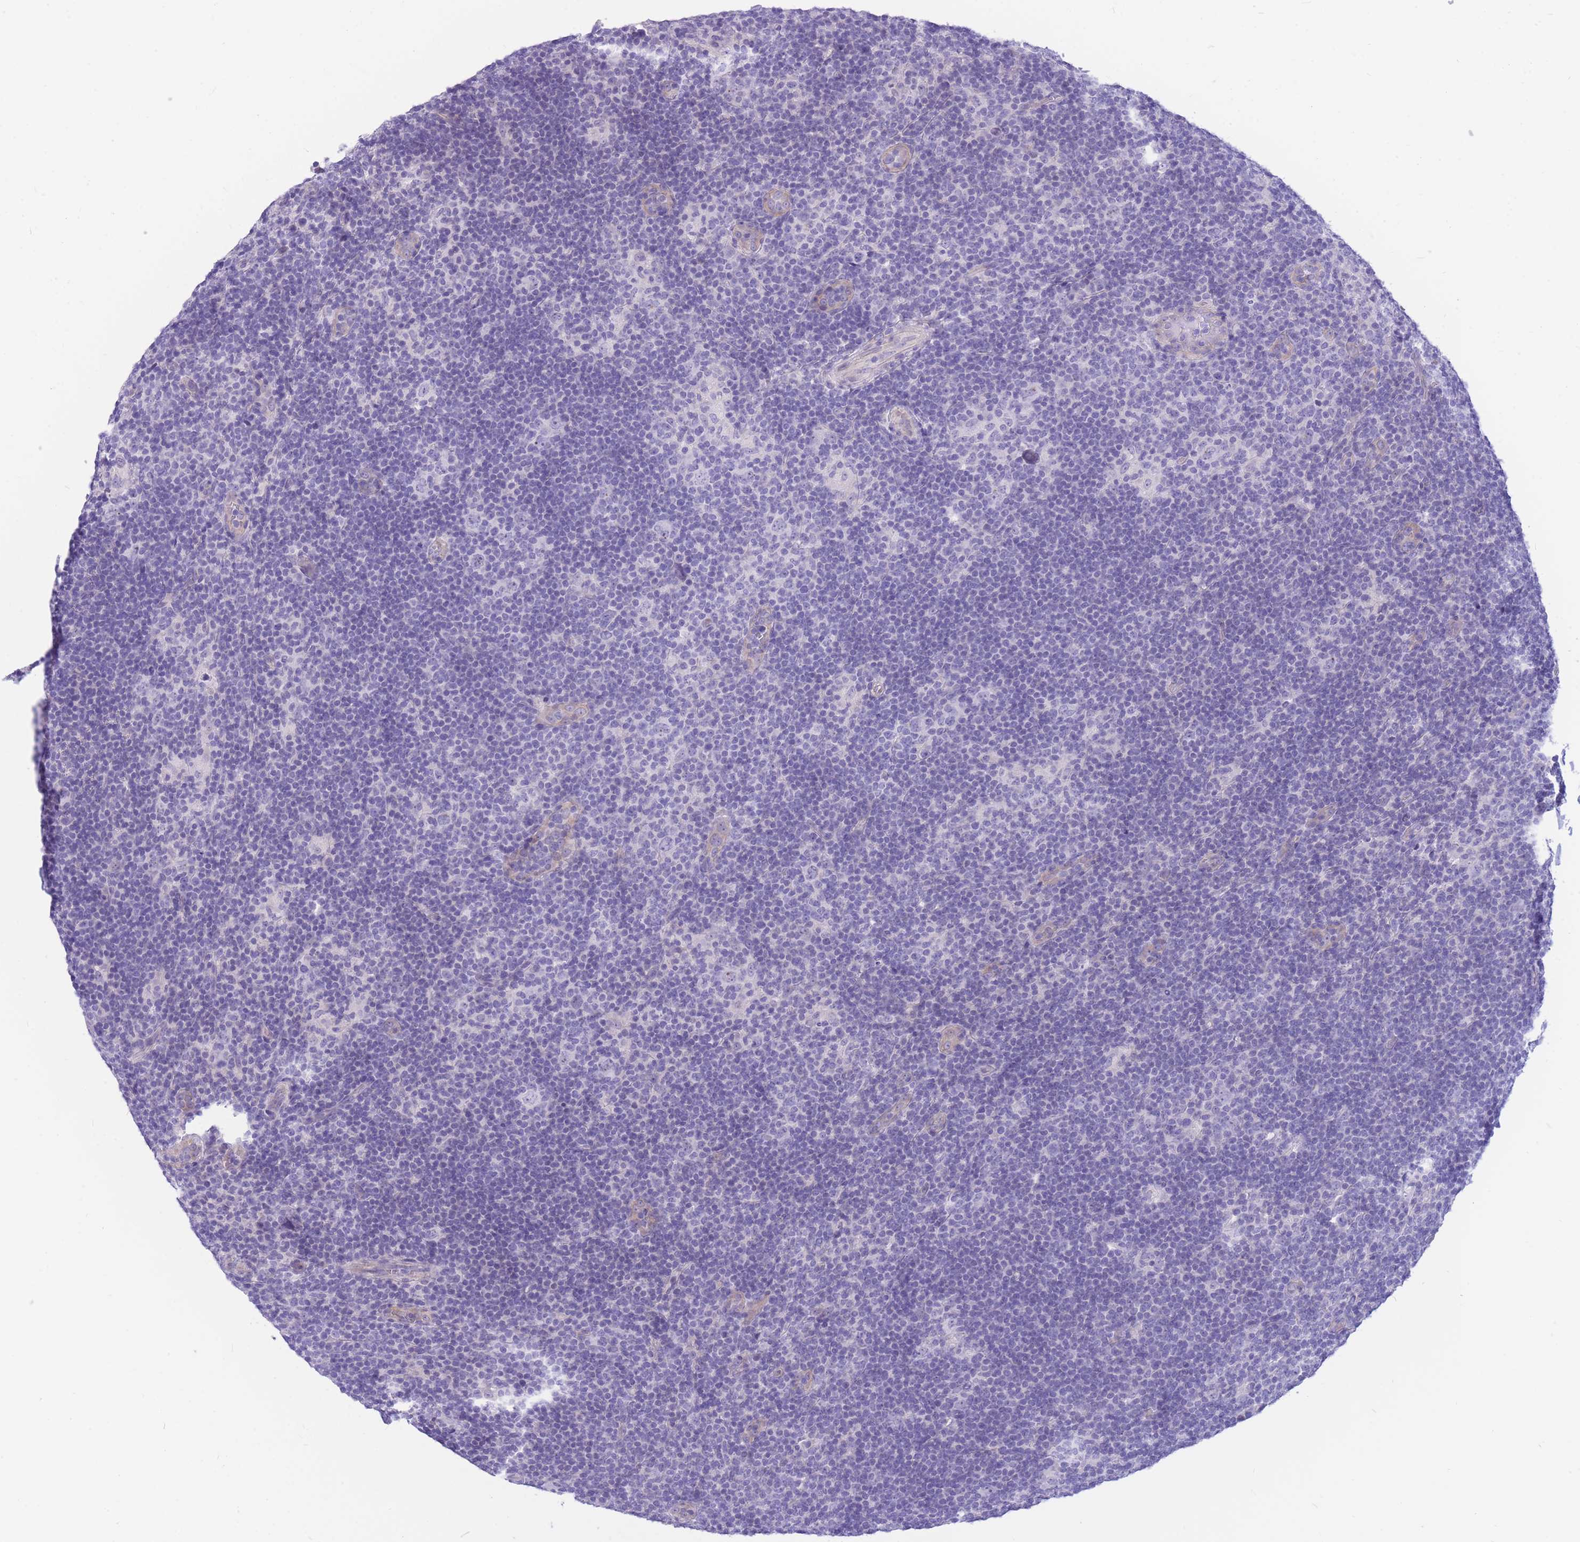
{"staining": {"intensity": "negative", "quantity": "none", "location": "none"}, "tissue": "lymphoma", "cell_type": "Tumor cells", "image_type": "cancer", "snomed": [{"axis": "morphology", "description": "Hodgkin's disease, NOS"}, {"axis": "topography", "description": "Lymph node"}], "caption": "The image shows no staining of tumor cells in Hodgkin's disease. The staining is performed using DAB (3,3'-diaminobenzidine) brown chromogen with nuclei counter-stained in using hematoxylin.", "gene": "ZNF311", "patient": {"sex": "female", "age": 57}}